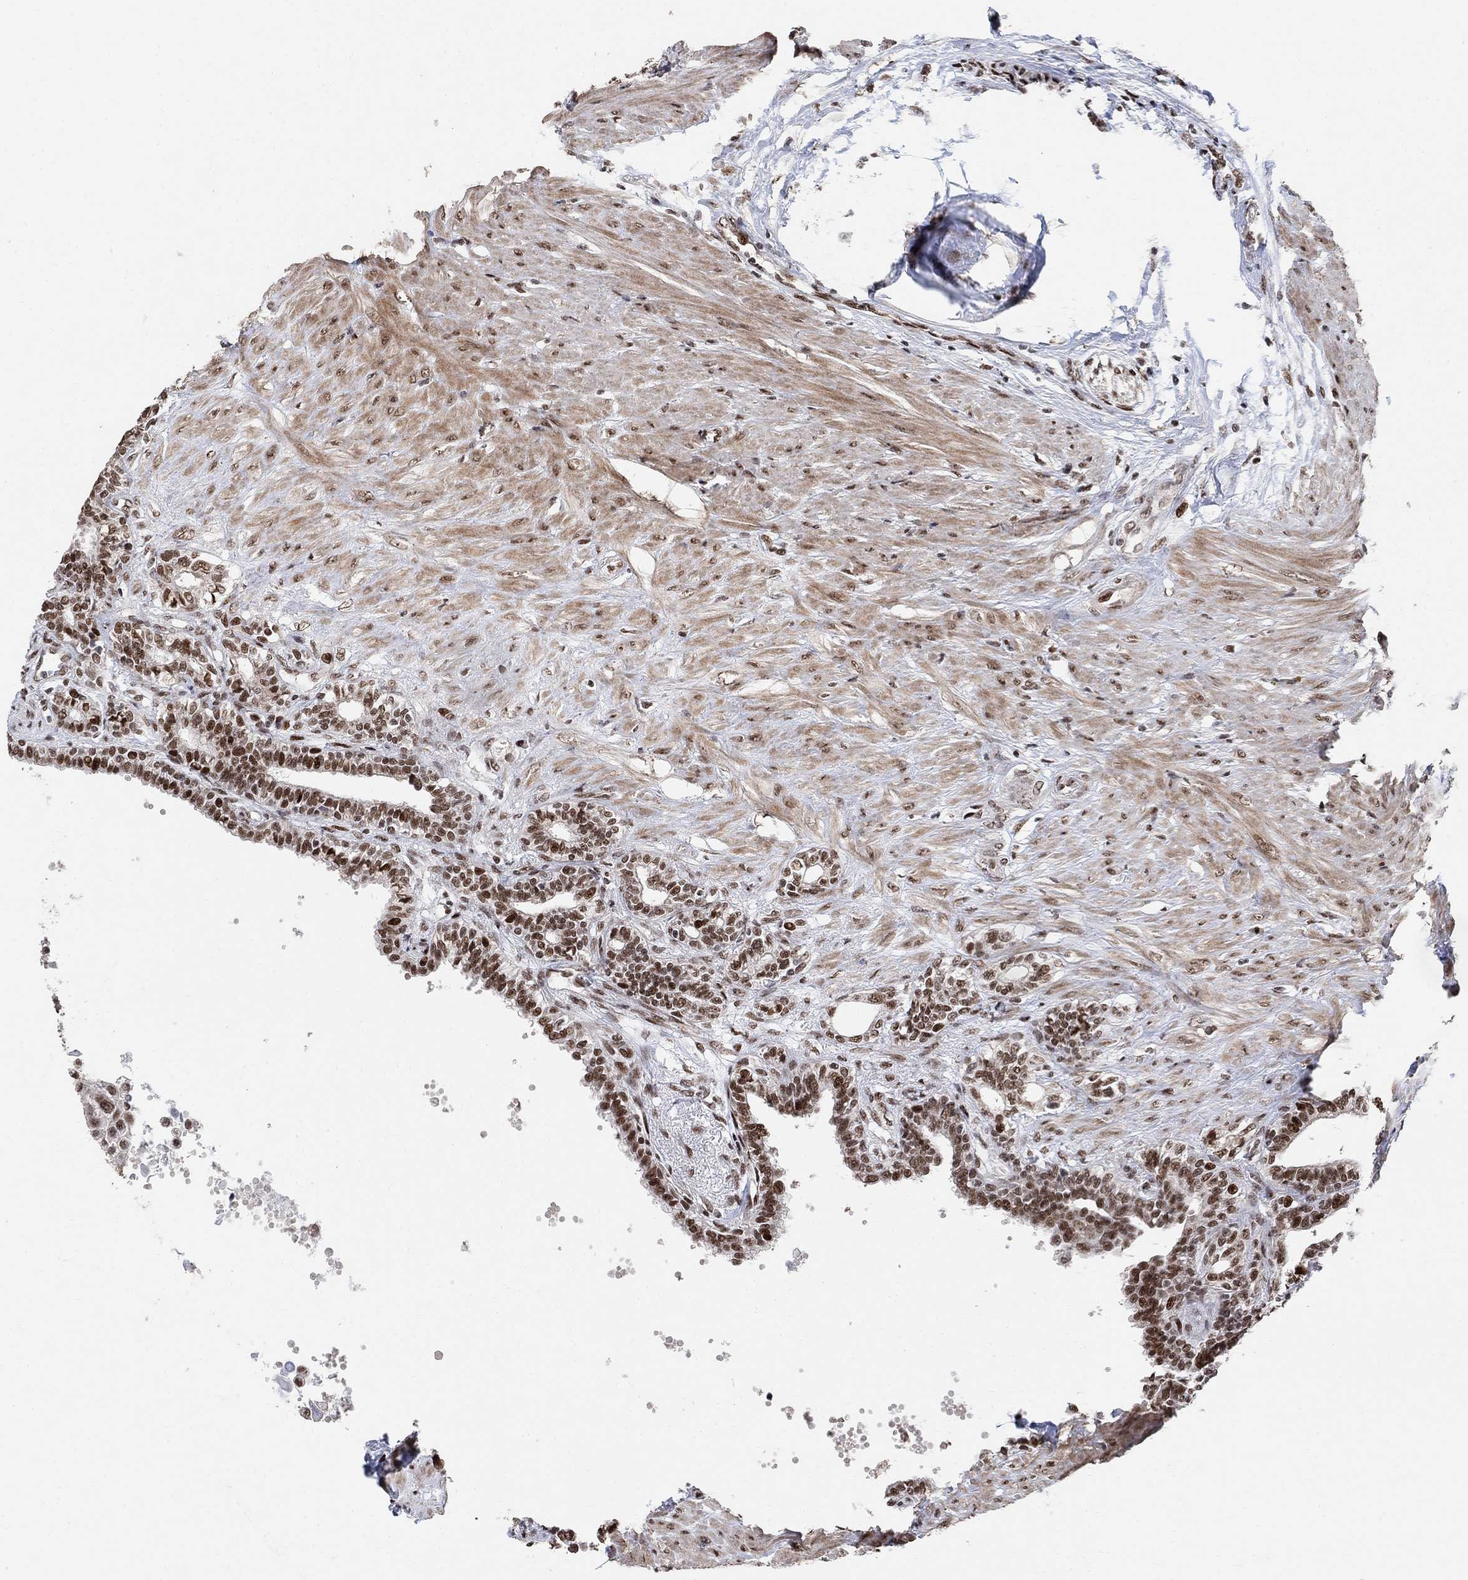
{"staining": {"intensity": "strong", "quantity": ">75%", "location": "nuclear"}, "tissue": "seminal vesicle", "cell_type": "Glandular cells", "image_type": "normal", "snomed": [{"axis": "morphology", "description": "Normal tissue, NOS"}, {"axis": "morphology", "description": "Urothelial carcinoma, NOS"}, {"axis": "topography", "description": "Urinary bladder"}, {"axis": "topography", "description": "Seminal veicle"}], "caption": "Protein expression by IHC demonstrates strong nuclear staining in approximately >75% of glandular cells in unremarkable seminal vesicle. Nuclei are stained in blue.", "gene": "E4F1", "patient": {"sex": "male", "age": 76}}